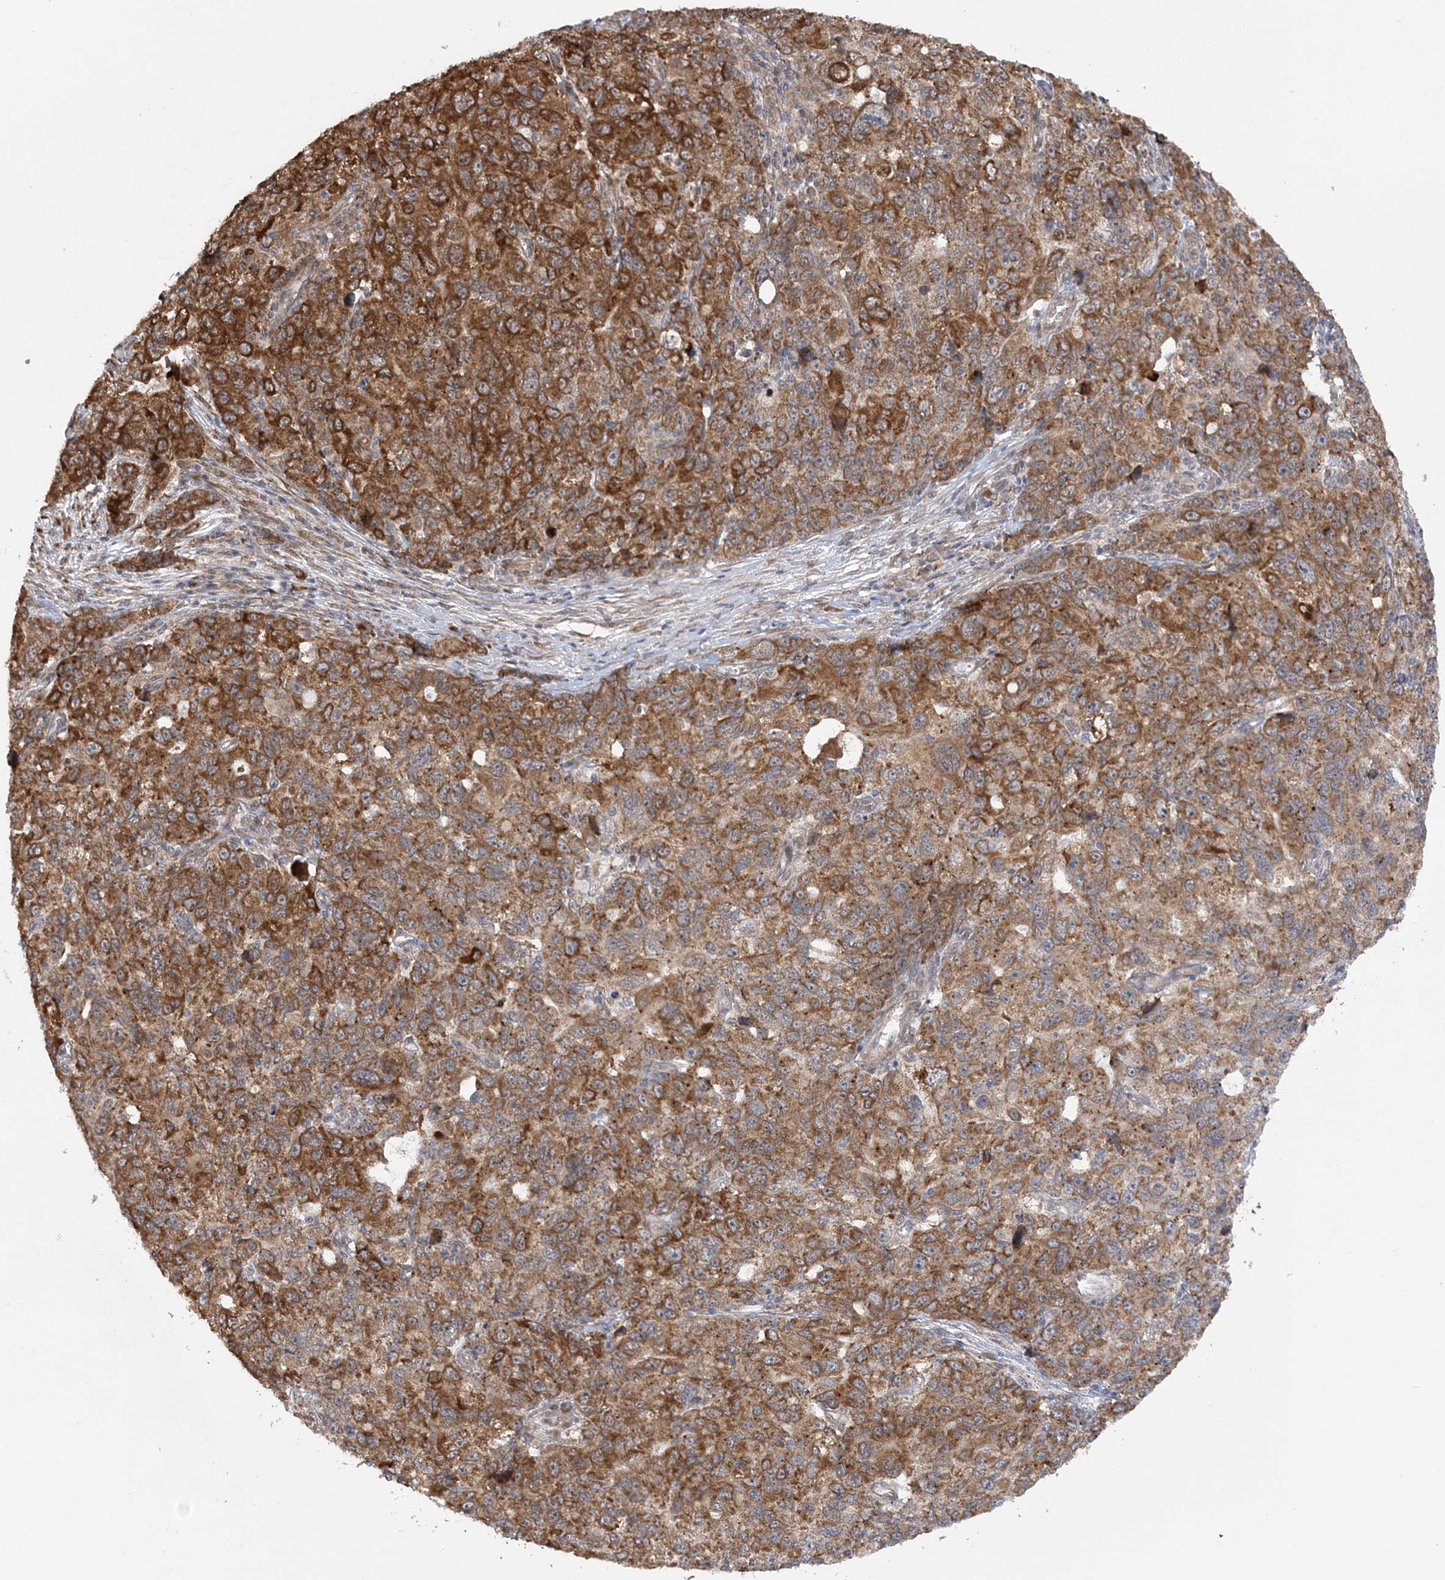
{"staining": {"intensity": "strong", "quantity": ">75%", "location": "cytoplasmic/membranous"}, "tissue": "ovarian cancer", "cell_type": "Tumor cells", "image_type": "cancer", "snomed": [{"axis": "morphology", "description": "Carcinoma, endometroid"}, {"axis": "topography", "description": "Ovary"}], "caption": "Immunohistochemistry micrograph of ovarian cancer stained for a protein (brown), which displays high levels of strong cytoplasmic/membranous positivity in approximately >75% of tumor cells.", "gene": "MRPL47", "patient": {"sex": "female", "age": 42}}